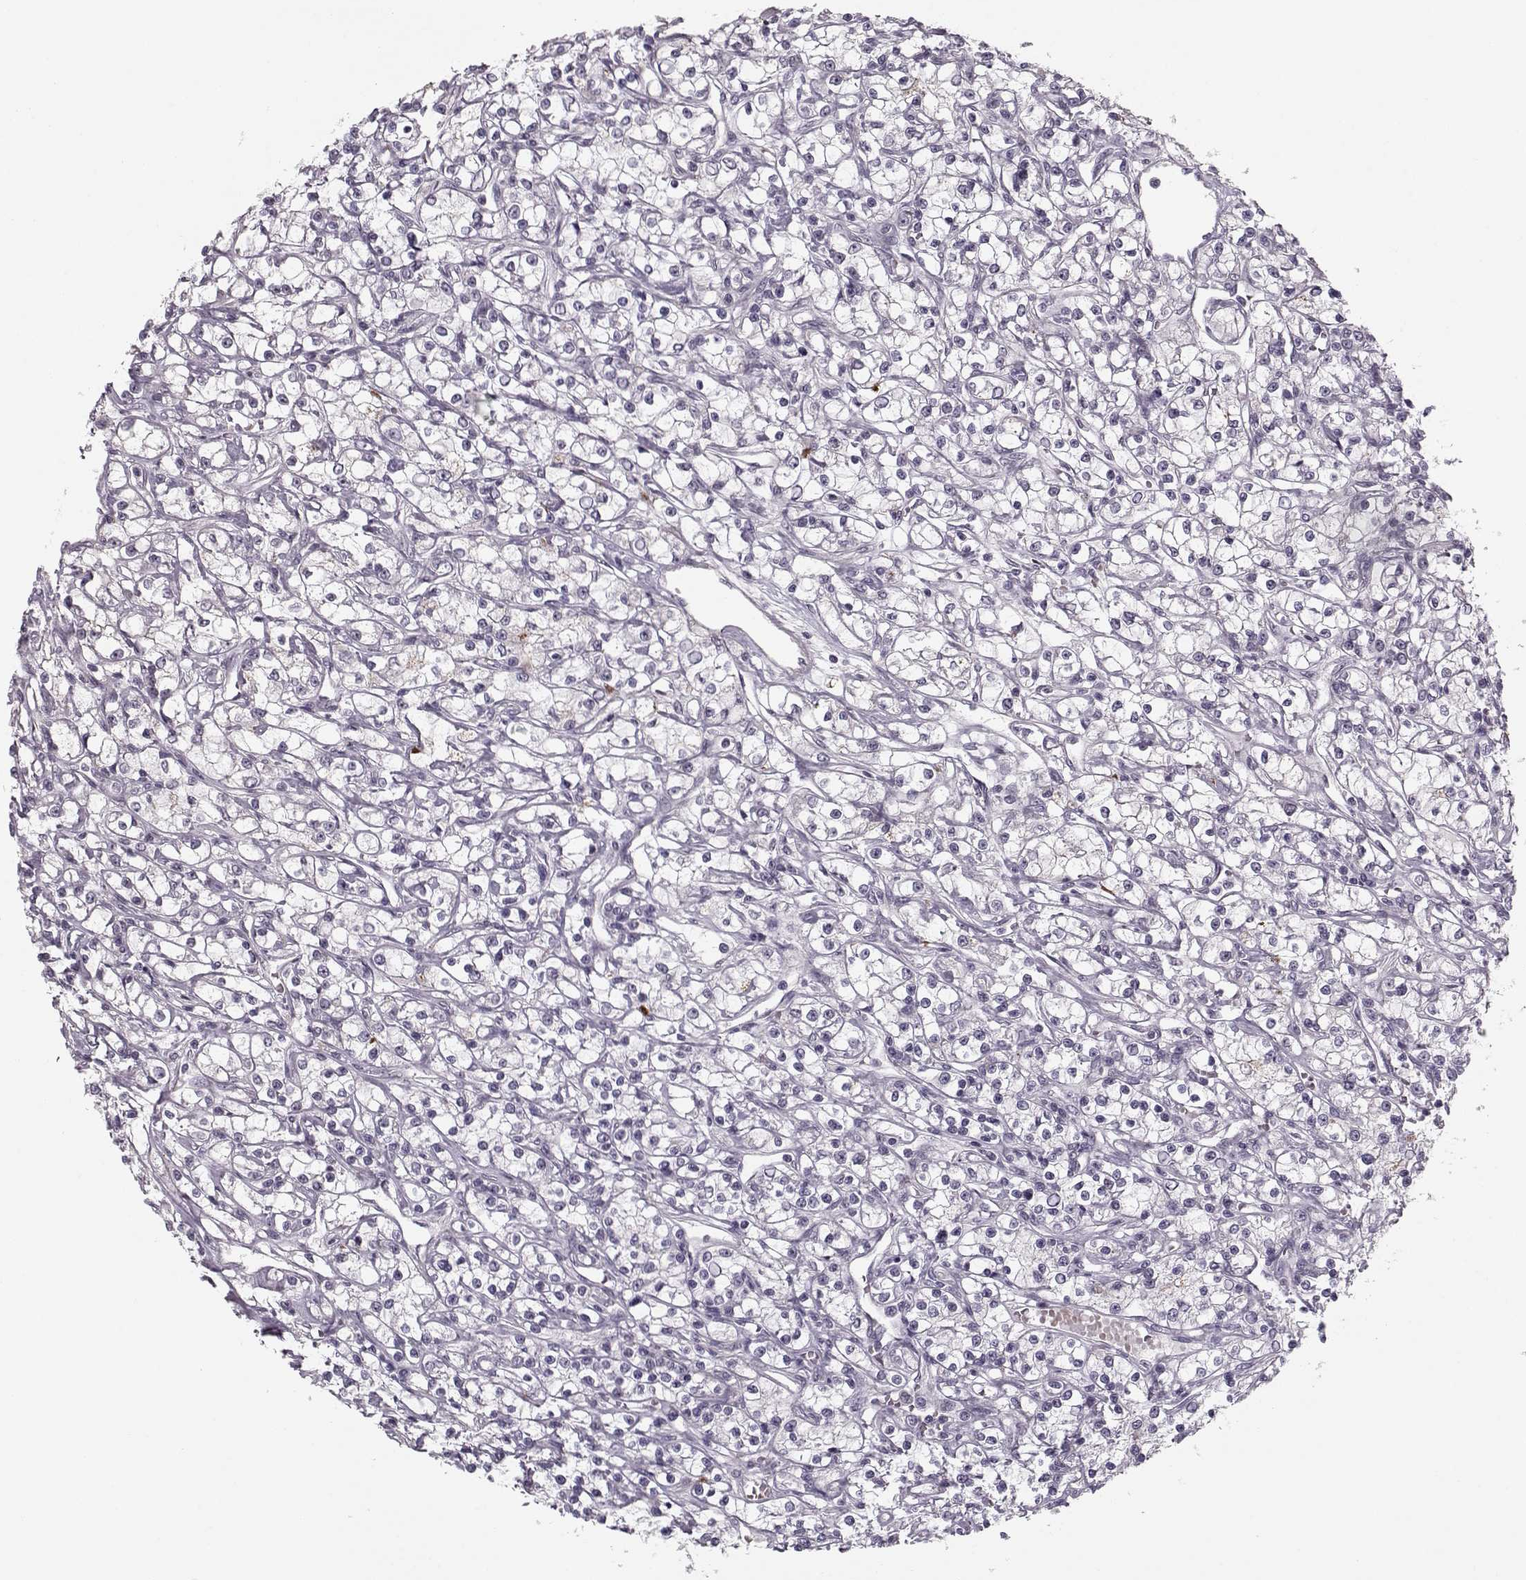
{"staining": {"intensity": "negative", "quantity": "none", "location": "none"}, "tissue": "renal cancer", "cell_type": "Tumor cells", "image_type": "cancer", "snomed": [{"axis": "morphology", "description": "Adenocarcinoma, NOS"}, {"axis": "topography", "description": "Kidney"}], "caption": "An IHC micrograph of adenocarcinoma (renal) is shown. There is no staining in tumor cells of adenocarcinoma (renal).", "gene": "DNAI3", "patient": {"sex": "female", "age": 59}}